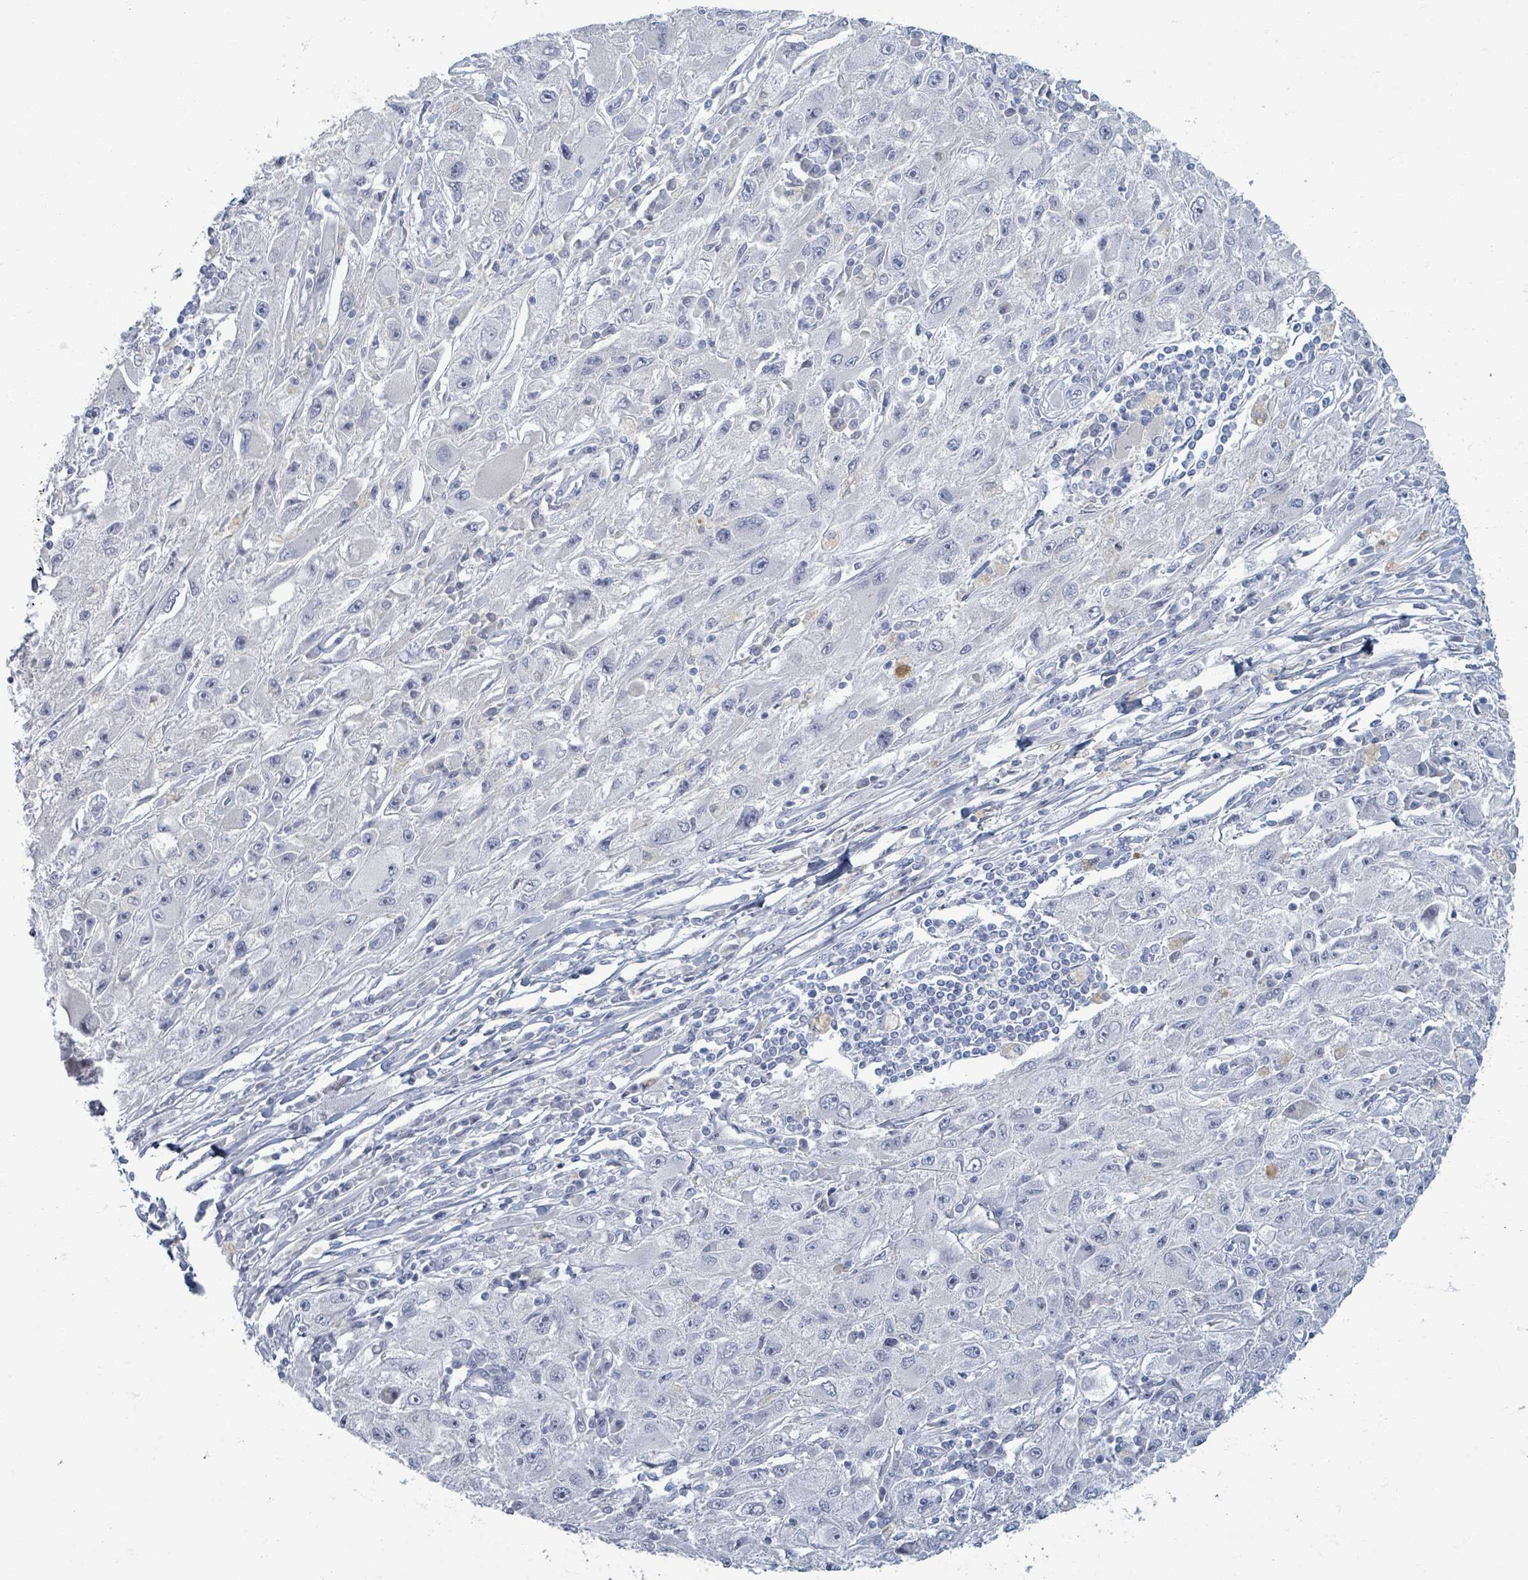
{"staining": {"intensity": "negative", "quantity": "none", "location": "none"}, "tissue": "melanoma", "cell_type": "Tumor cells", "image_type": "cancer", "snomed": [{"axis": "morphology", "description": "Malignant melanoma, Metastatic site"}, {"axis": "topography", "description": "Skin"}], "caption": "Immunohistochemical staining of malignant melanoma (metastatic site) shows no significant positivity in tumor cells. (Immunohistochemistry (ihc), brightfield microscopy, high magnification).", "gene": "TAS2R1", "patient": {"sex": "male", "age": 53}}